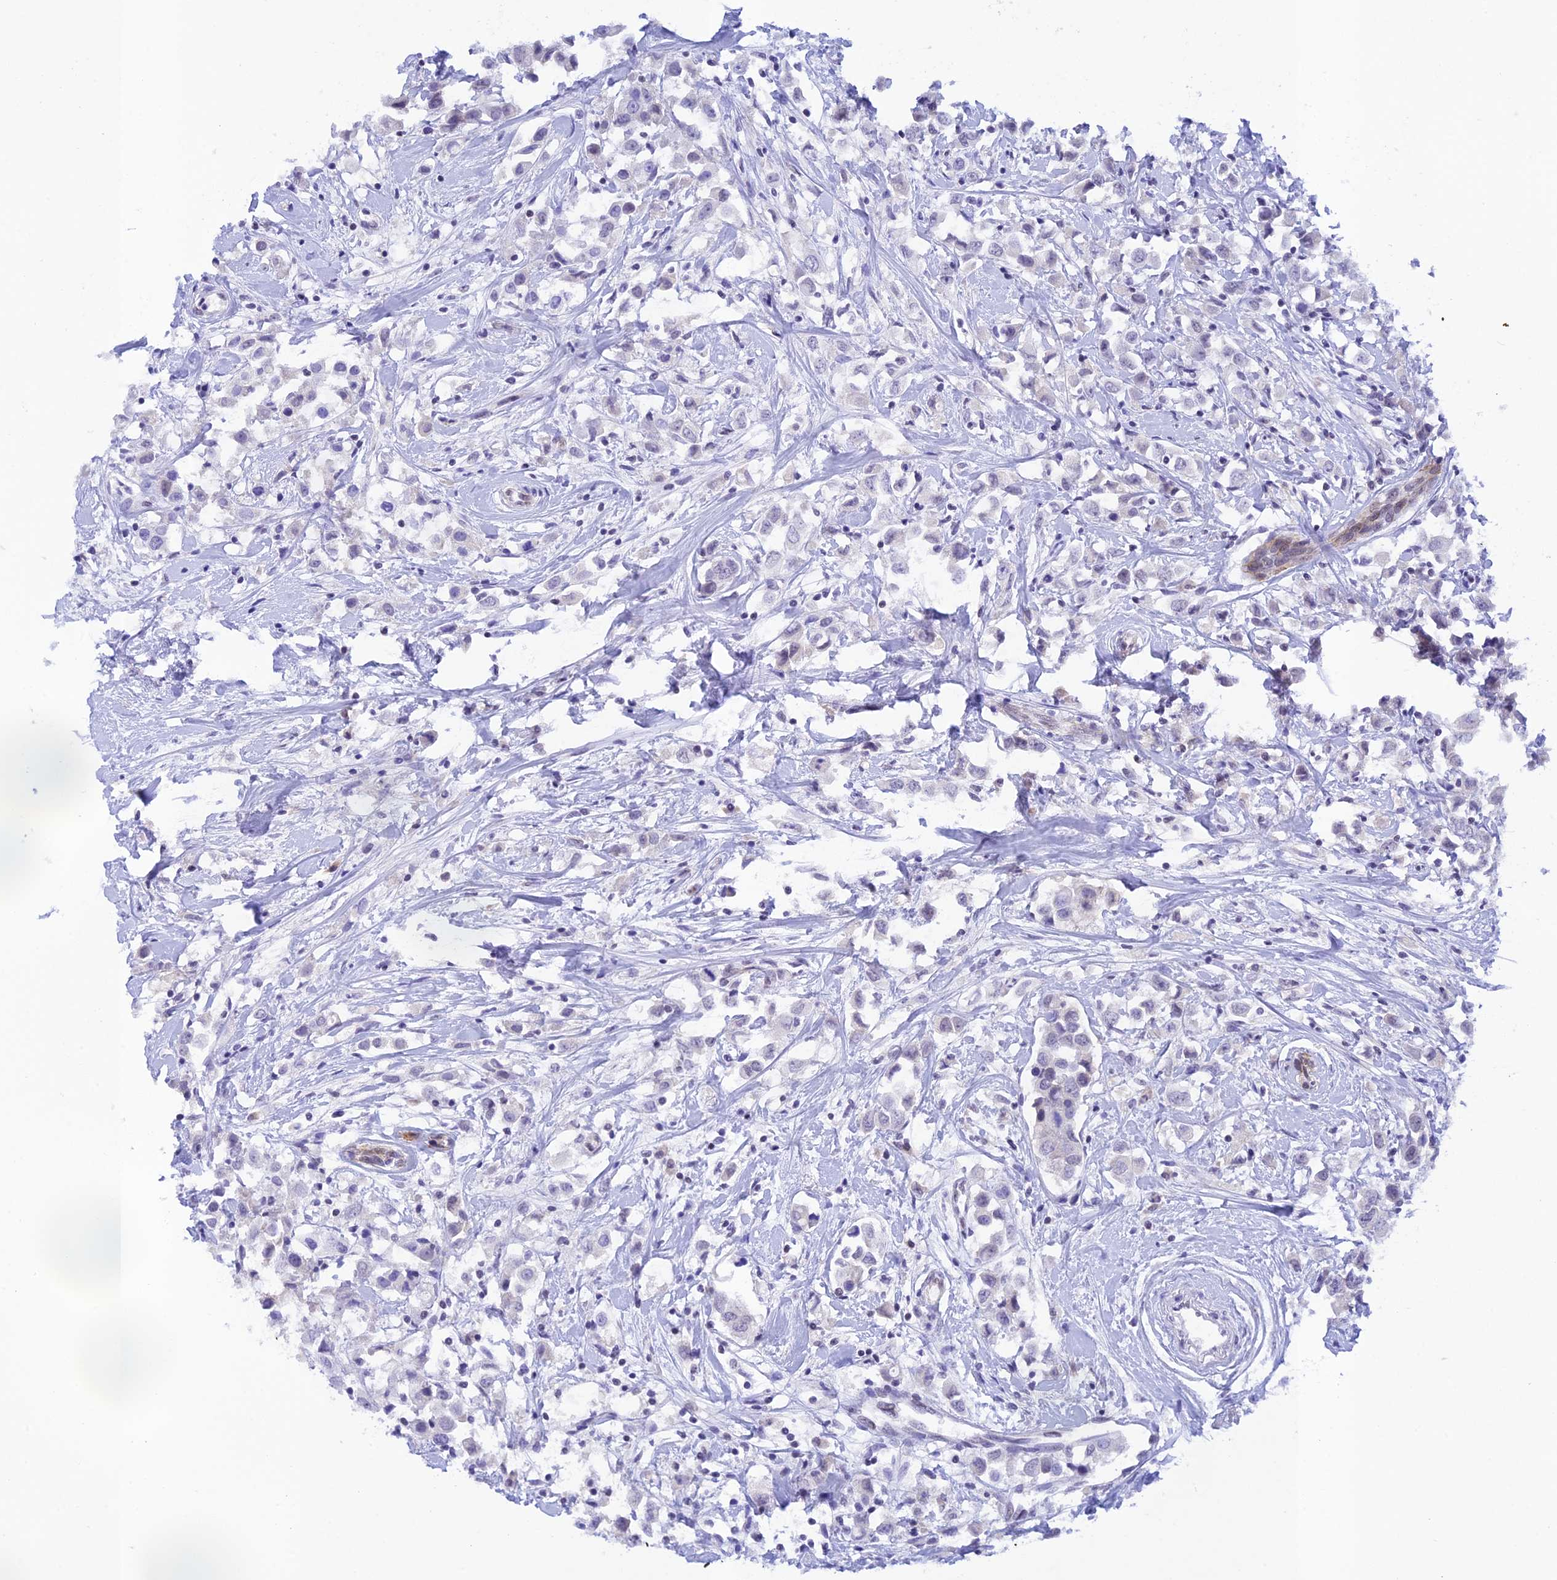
{"staining": {"intensity": "negative", "quantity": "none", "location": "none"}, "tissue": "breast cancer", "cell_type": "Tumor cells", "image_type": "cancer", "snomed": [{"axis": "morphology", "description": "Duct carcinoma"}, {"axis": "topography", "description": "Breast"}], "caption": "A photomicrograph of breast cancer stained for a protein demonstrates no brown staining in tumor cells. (DAB (3,3'-diaminobenzidine) IHC visualized using brightfield microscopy, high magnification).", "gene": "THAP11", "patient": {"sex": "female", "age": 61}}